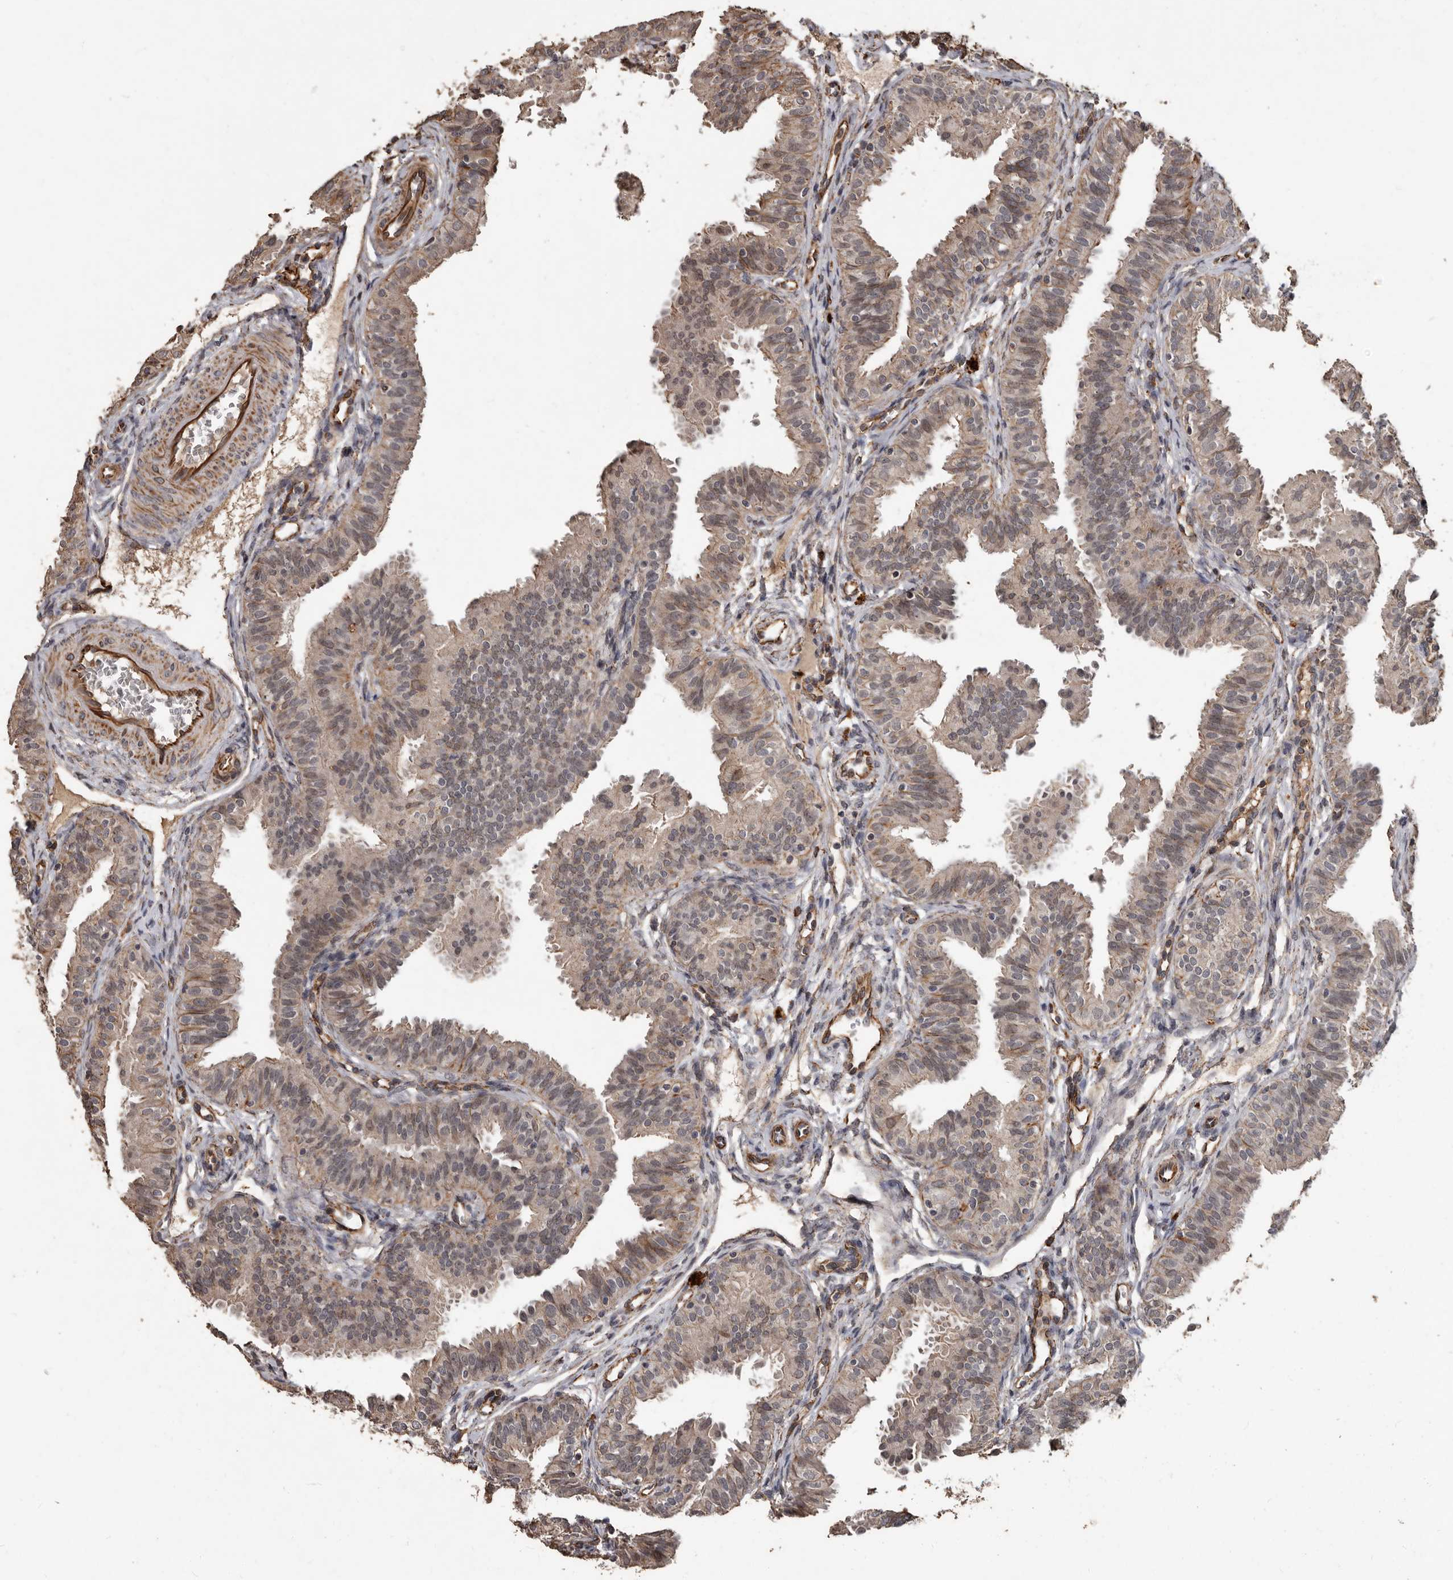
{"staining": {"intensity": "weak", "quantity": "25%-75%", "location": "cytoplasmic/membranous"}, "tissue": "fallopian tube", "cell_type": "Glandular cells", "image_type": "normal", "snomed": [{"axis": "morphology", "description": "Normal tissue, NOS"}, {"axis": "topography", "description": "Fallopian tube"}], "caption": "A photomicrograph showing weak cytoplasmic/membranous expression in about 25%-75% of glandular cells in benign fallopian tube, as visualized by brown immunohistochemical staining.", "gene": "BRAT1", "patient": {"sex": "female", "age": 35}}